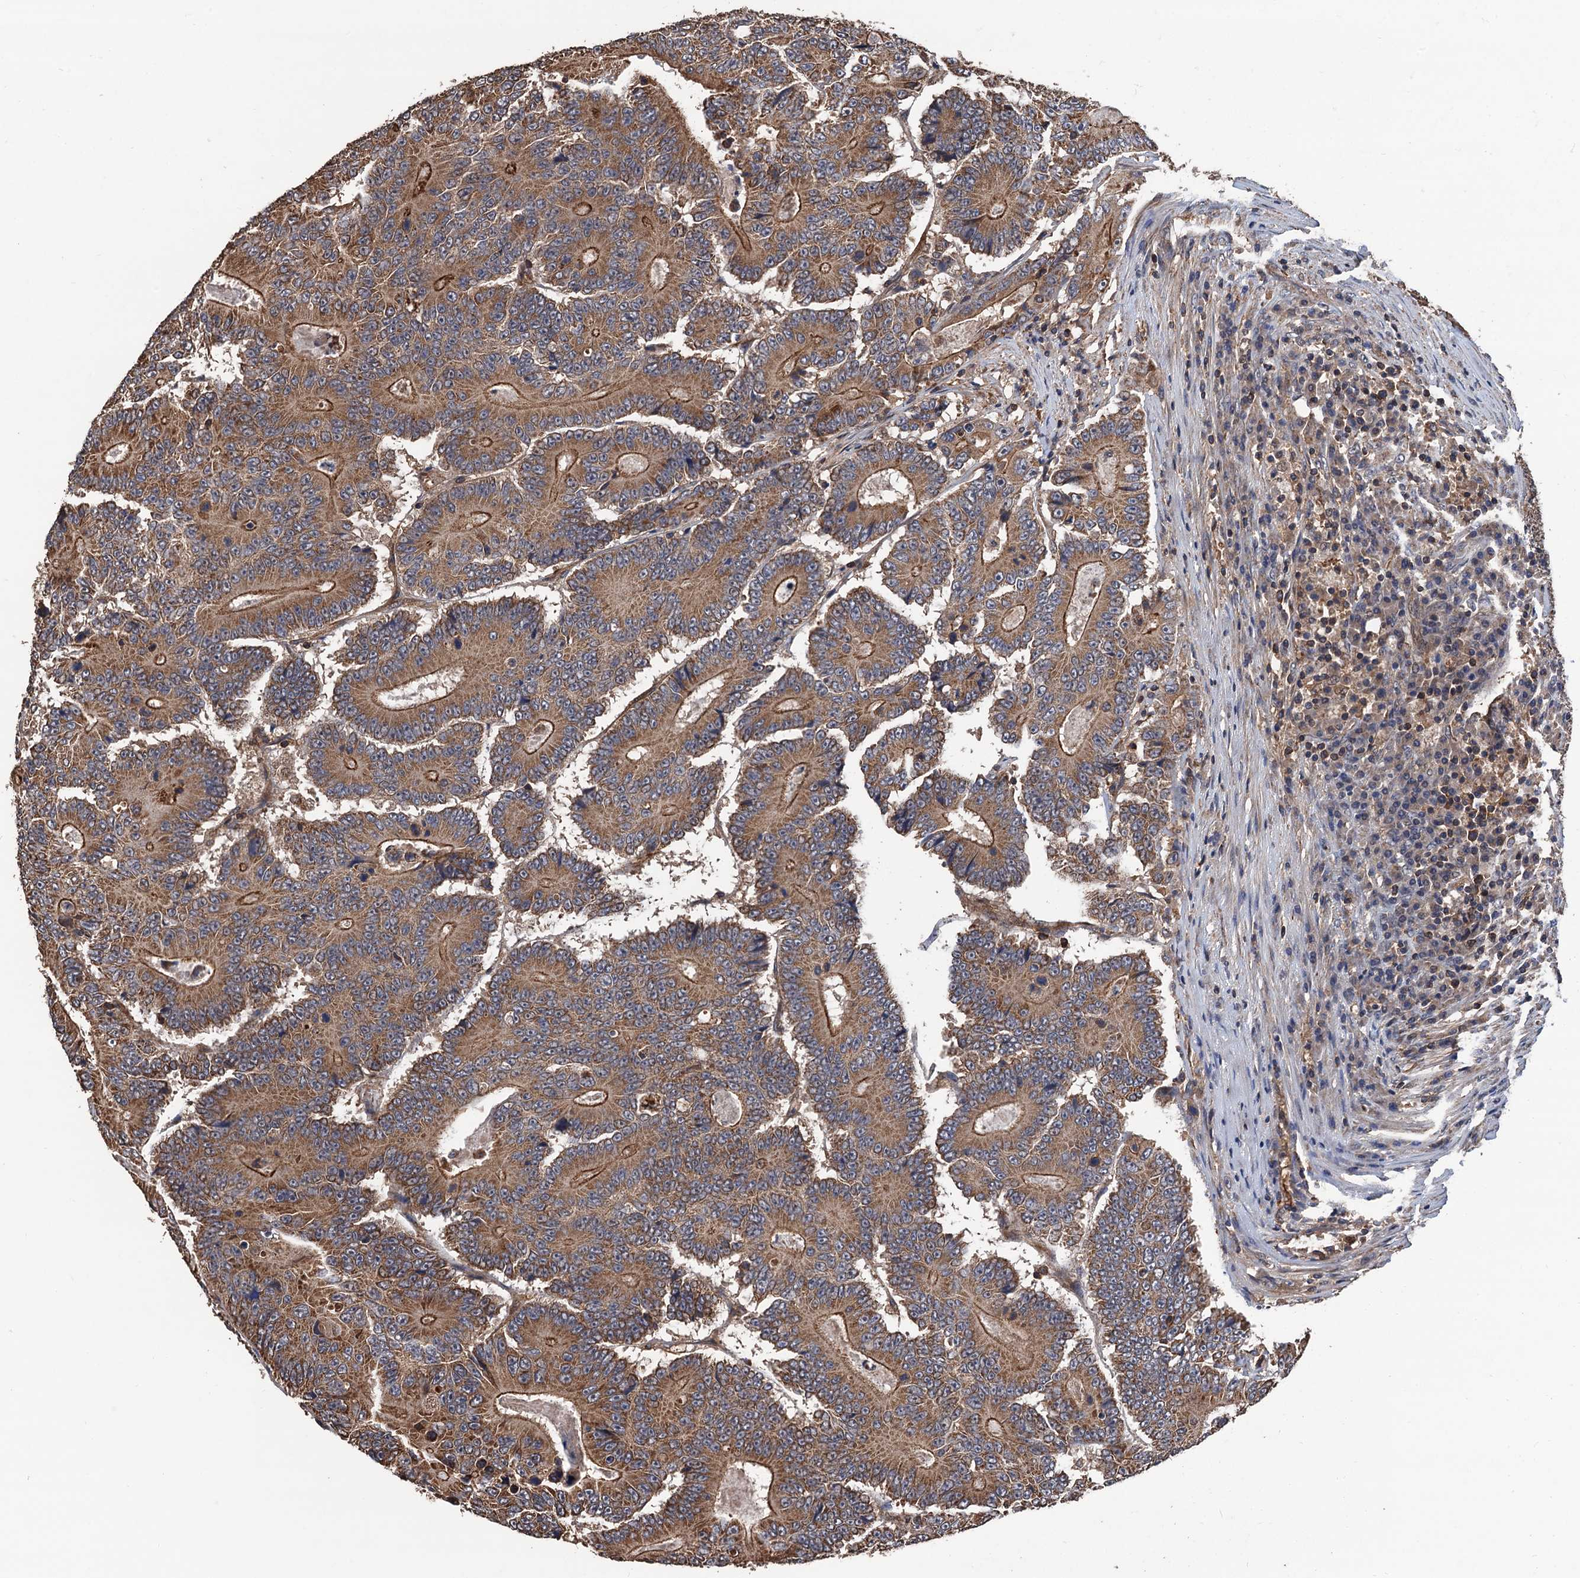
{"staining": {"intensity": "moderate", "quantity": ">75%", "location": "cytoplasmic/membranous"}, "tissue": "colorectal cancer", "cell_type": "Tumor cells", "image_type": "cancer", "snomed": [{"axis": "morphology", "description": "Adenocarcinoma, NOS"}, {"axis": "topography", "description": "Colon"}], "caption": "Immunohistochemical staining of colorectal cancer displays medium levels of moderate cytoplasmic/membranous protein positivity in approximately >75% of tumor cells.", "gene": "PPP4R1", "patient": {"sex": "male", "age": 83}}